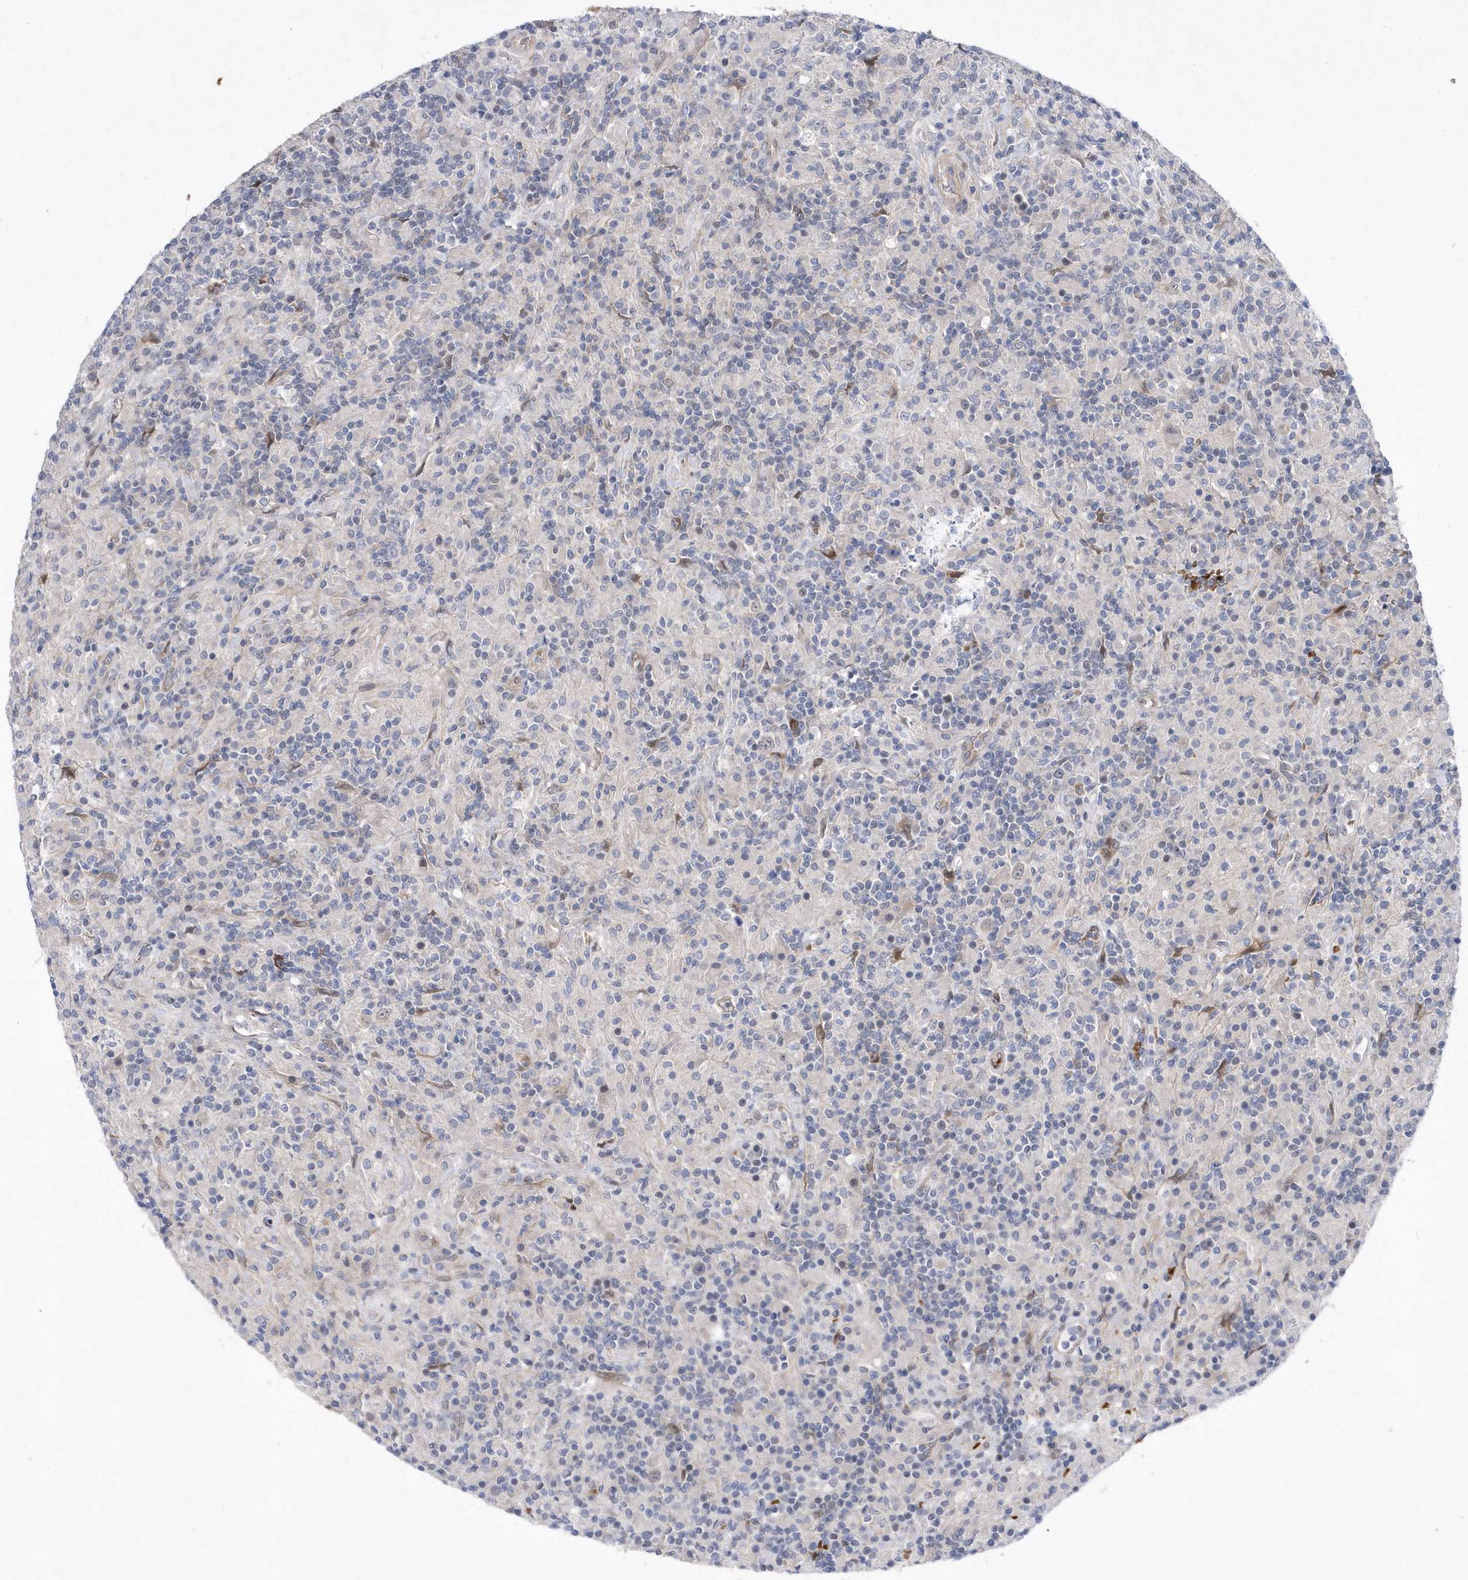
{"staining": {"intensity": "negative", "quantity": "none", "location": "none"}, "tissue": "lymphoma", "cell_type": "Tumor cells", "image_type": "cancer", "snomed": [{"axis": "morphology", "description": "Hodgkin's disease, NOS"}, {"axis": "topography", "description": "Lymph node"}], "caption": "Tumor cells show no significant protein staining in lymphoma.", "gene": "ZNF875", "patient": {"sex": "male", "age": 70}}